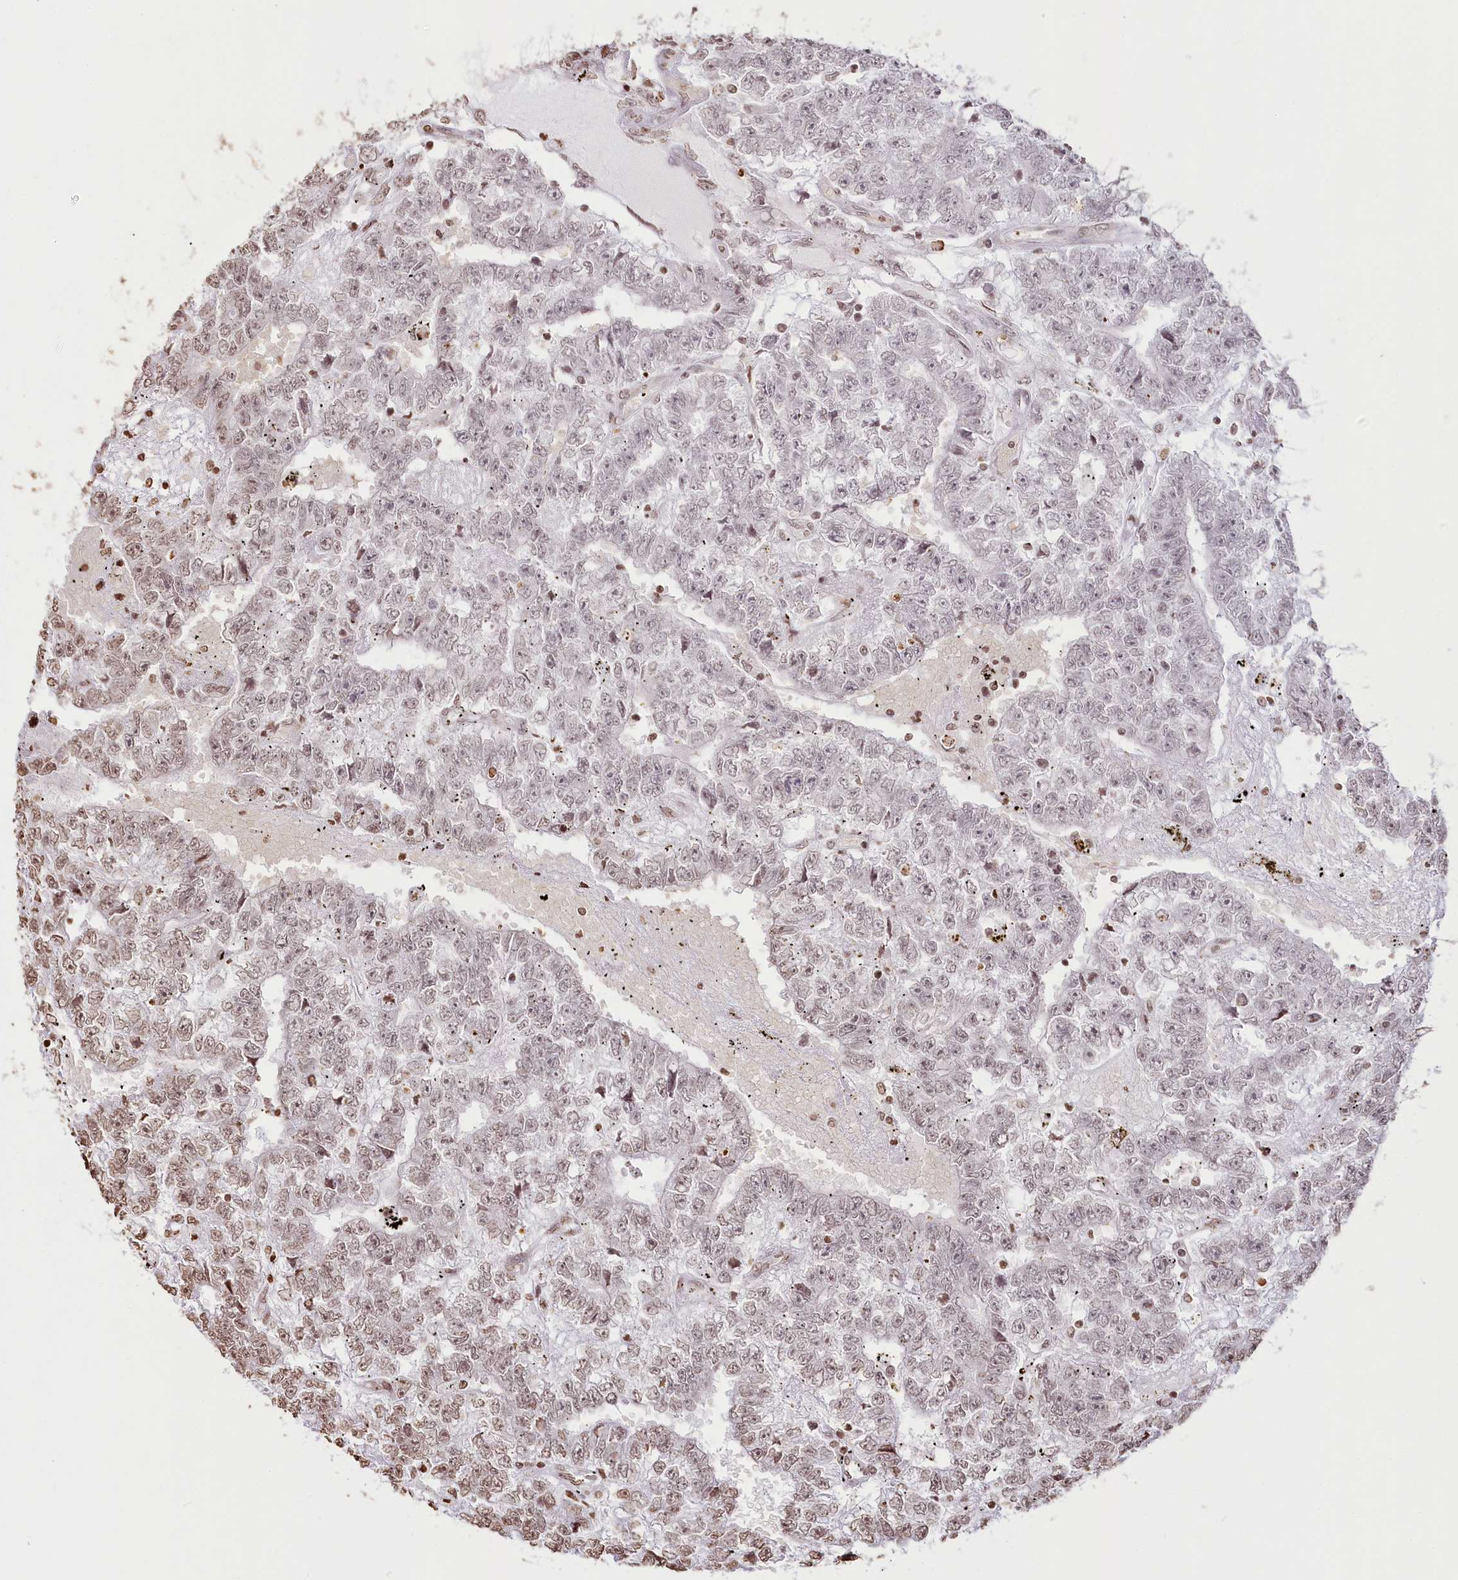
{"staining": {"intensity": "moderate", "quantity": "<25%", "location": "nuclear"}, "tissue": "testis cancer", "cell_type": "Tumor cells", "image_type": "cancer", "snomed": [{"axis": "morphology", "description": "Carcinoma, Embryonal, NOS"}, {"axis": "topography", "description": "Testis"}], "caption": "Immunohistochemistry of human testis cancer reveals low levels of moderate nuclear positivity in approximately <25% of tumor cells. The staining is performed using DAB brown chromogen to label protein expression. The nuclei are counter-stained blue using hematoxylin.", "gene": "FAM13A", "patient": {"sex": "male", "age": 25}}